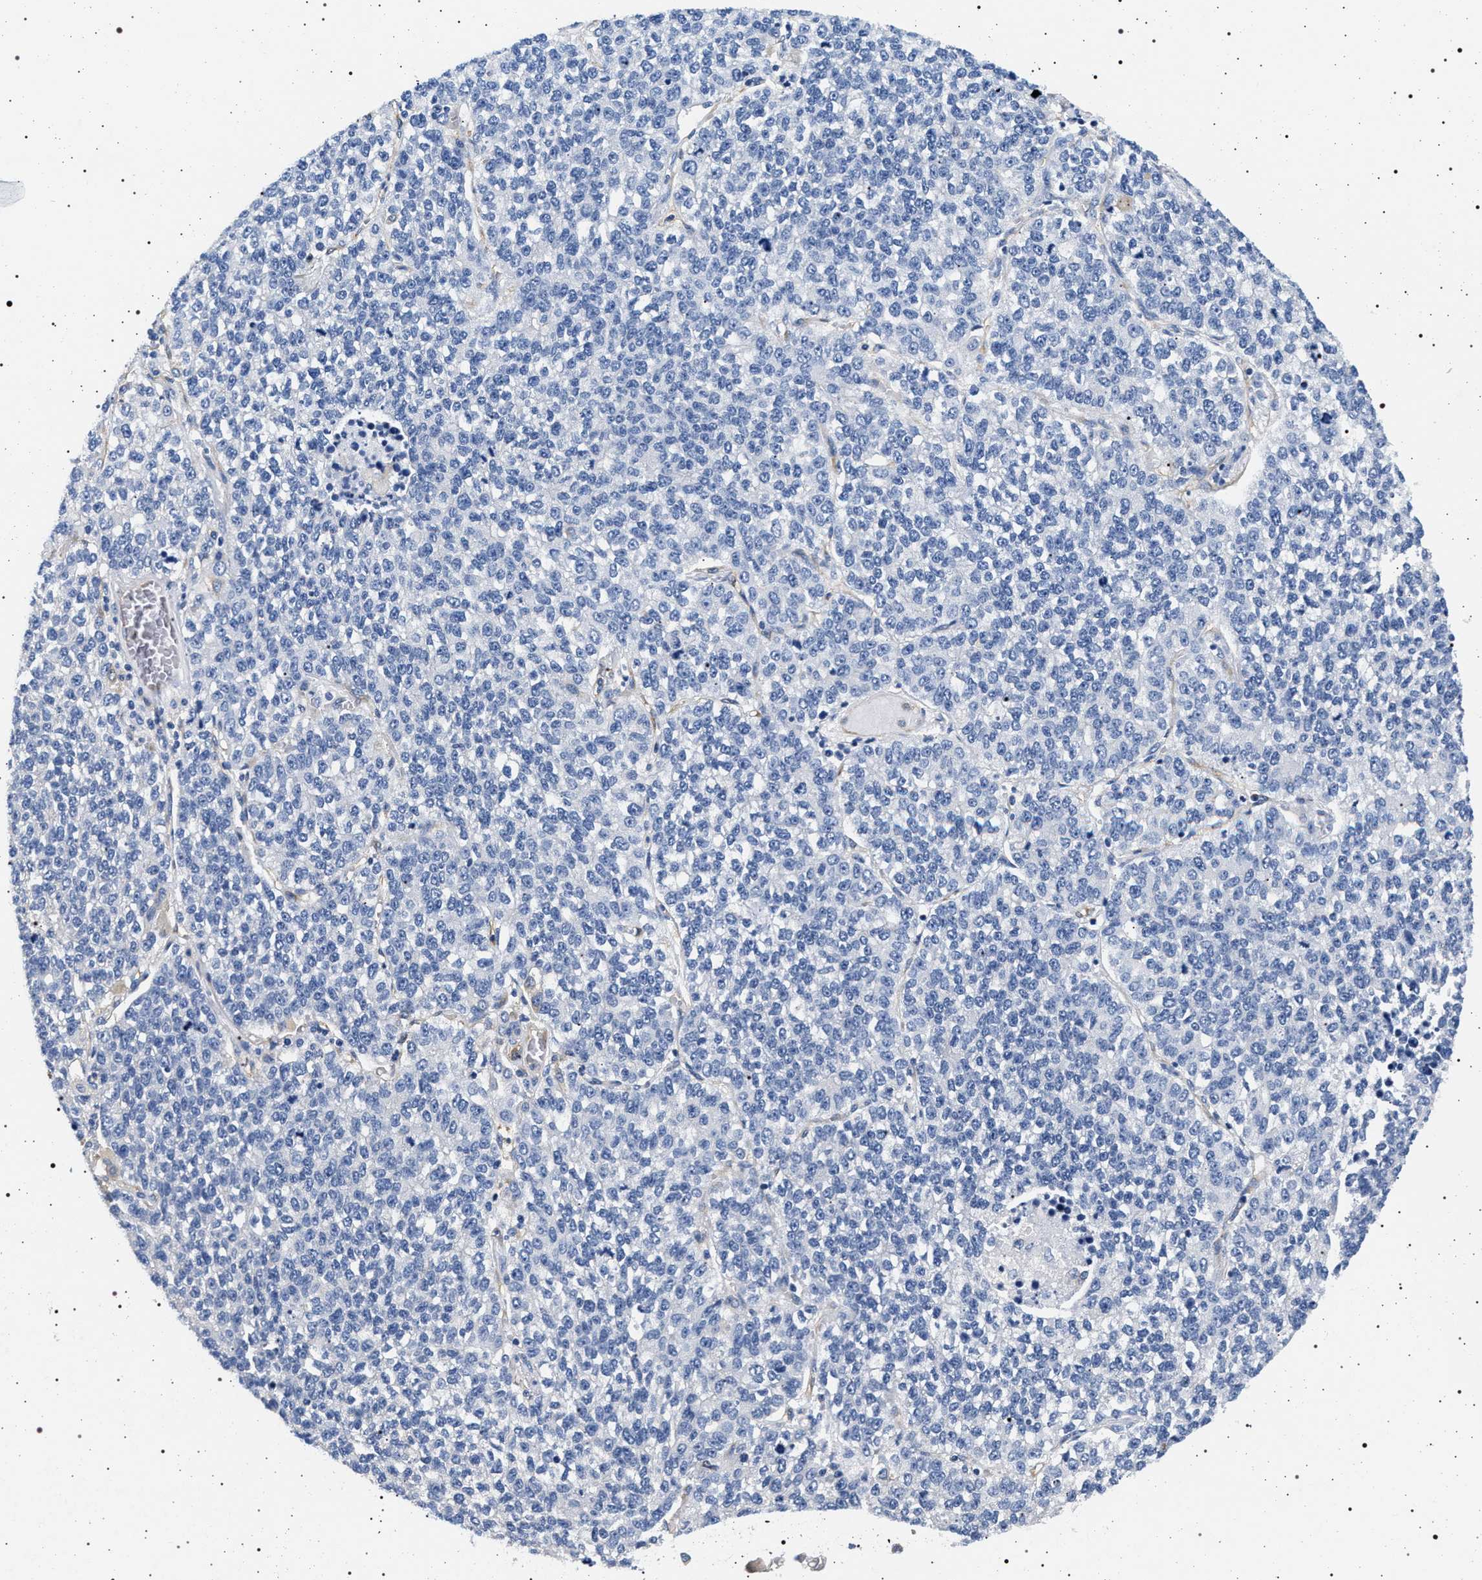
{"staining": {"intensity": "negative", "quantity": "none", "location": "none"}, "tissue": "lung cancer", "cell_type": "Tumor cells", "image_type": "cancer", "snomed": [{"axis": "morphology", "description": "Adenocarcinoma, NOS"}, {"axis": "topography", "description": "Lung"}], "caption": "Immunohistochemical staining of lung cancer (adenocarcinoma) displays no significant staining in tumor cells.", "gene": "HSD17B1", "patient": {"sex": "male", "age": 49}}